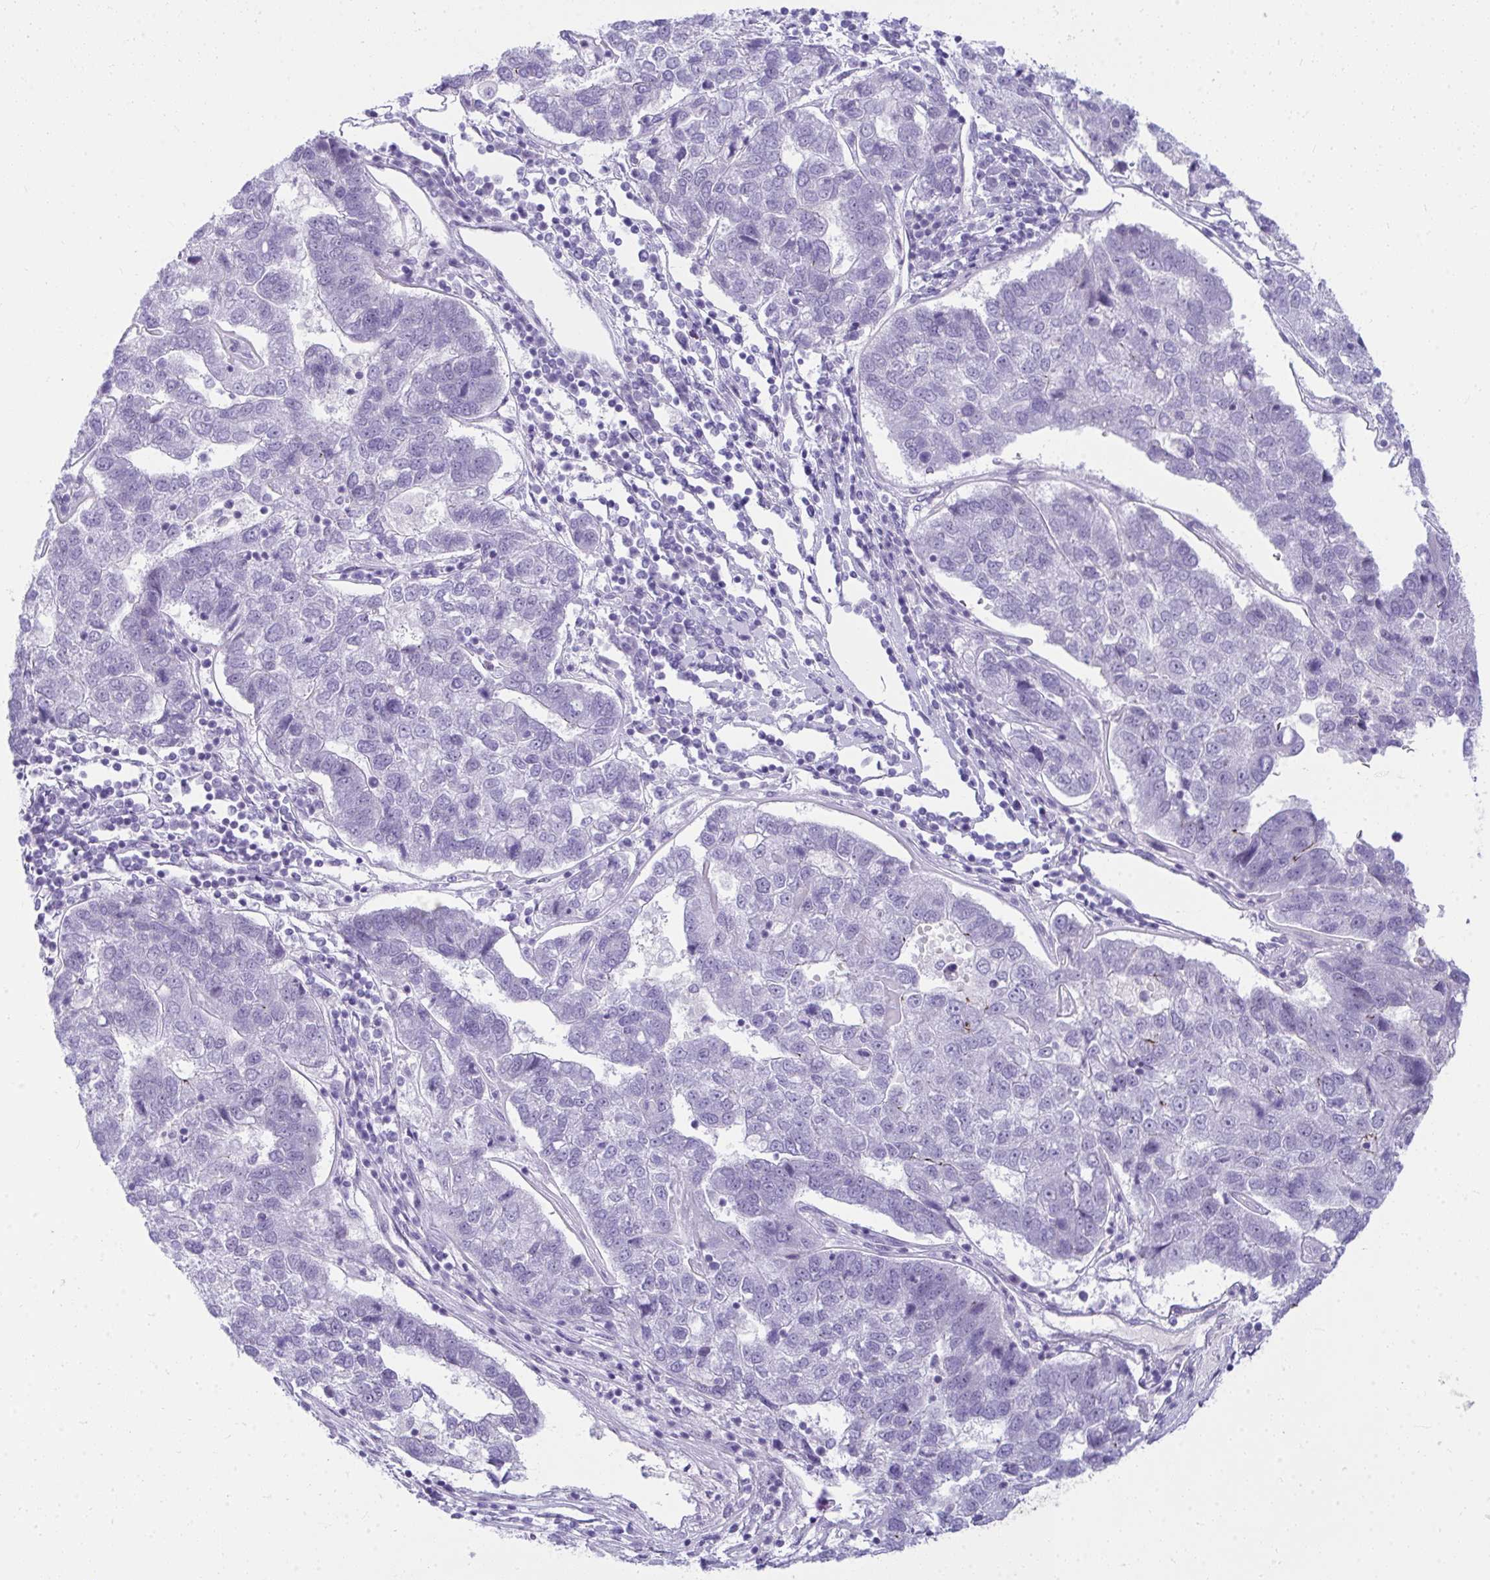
{"staining": {"intensity": "negative", "quantity": "none", "location": "none"}, "tissue": "pancreatic cancer", "cell_type": "Tumor cells", "image_type": "cancer", "snomed": [{"axis": "morphology", "description": "Adenocarcinoma, NOS"}, {"axis": "topography", "description": "Pancreas"}], "caption": "Protein analysis of adenocarcinoma (pancreatic) displays no significant staining in tumor cells.", "gene": "OR5F1", "patient": {"sex": "female", "age": 61}}